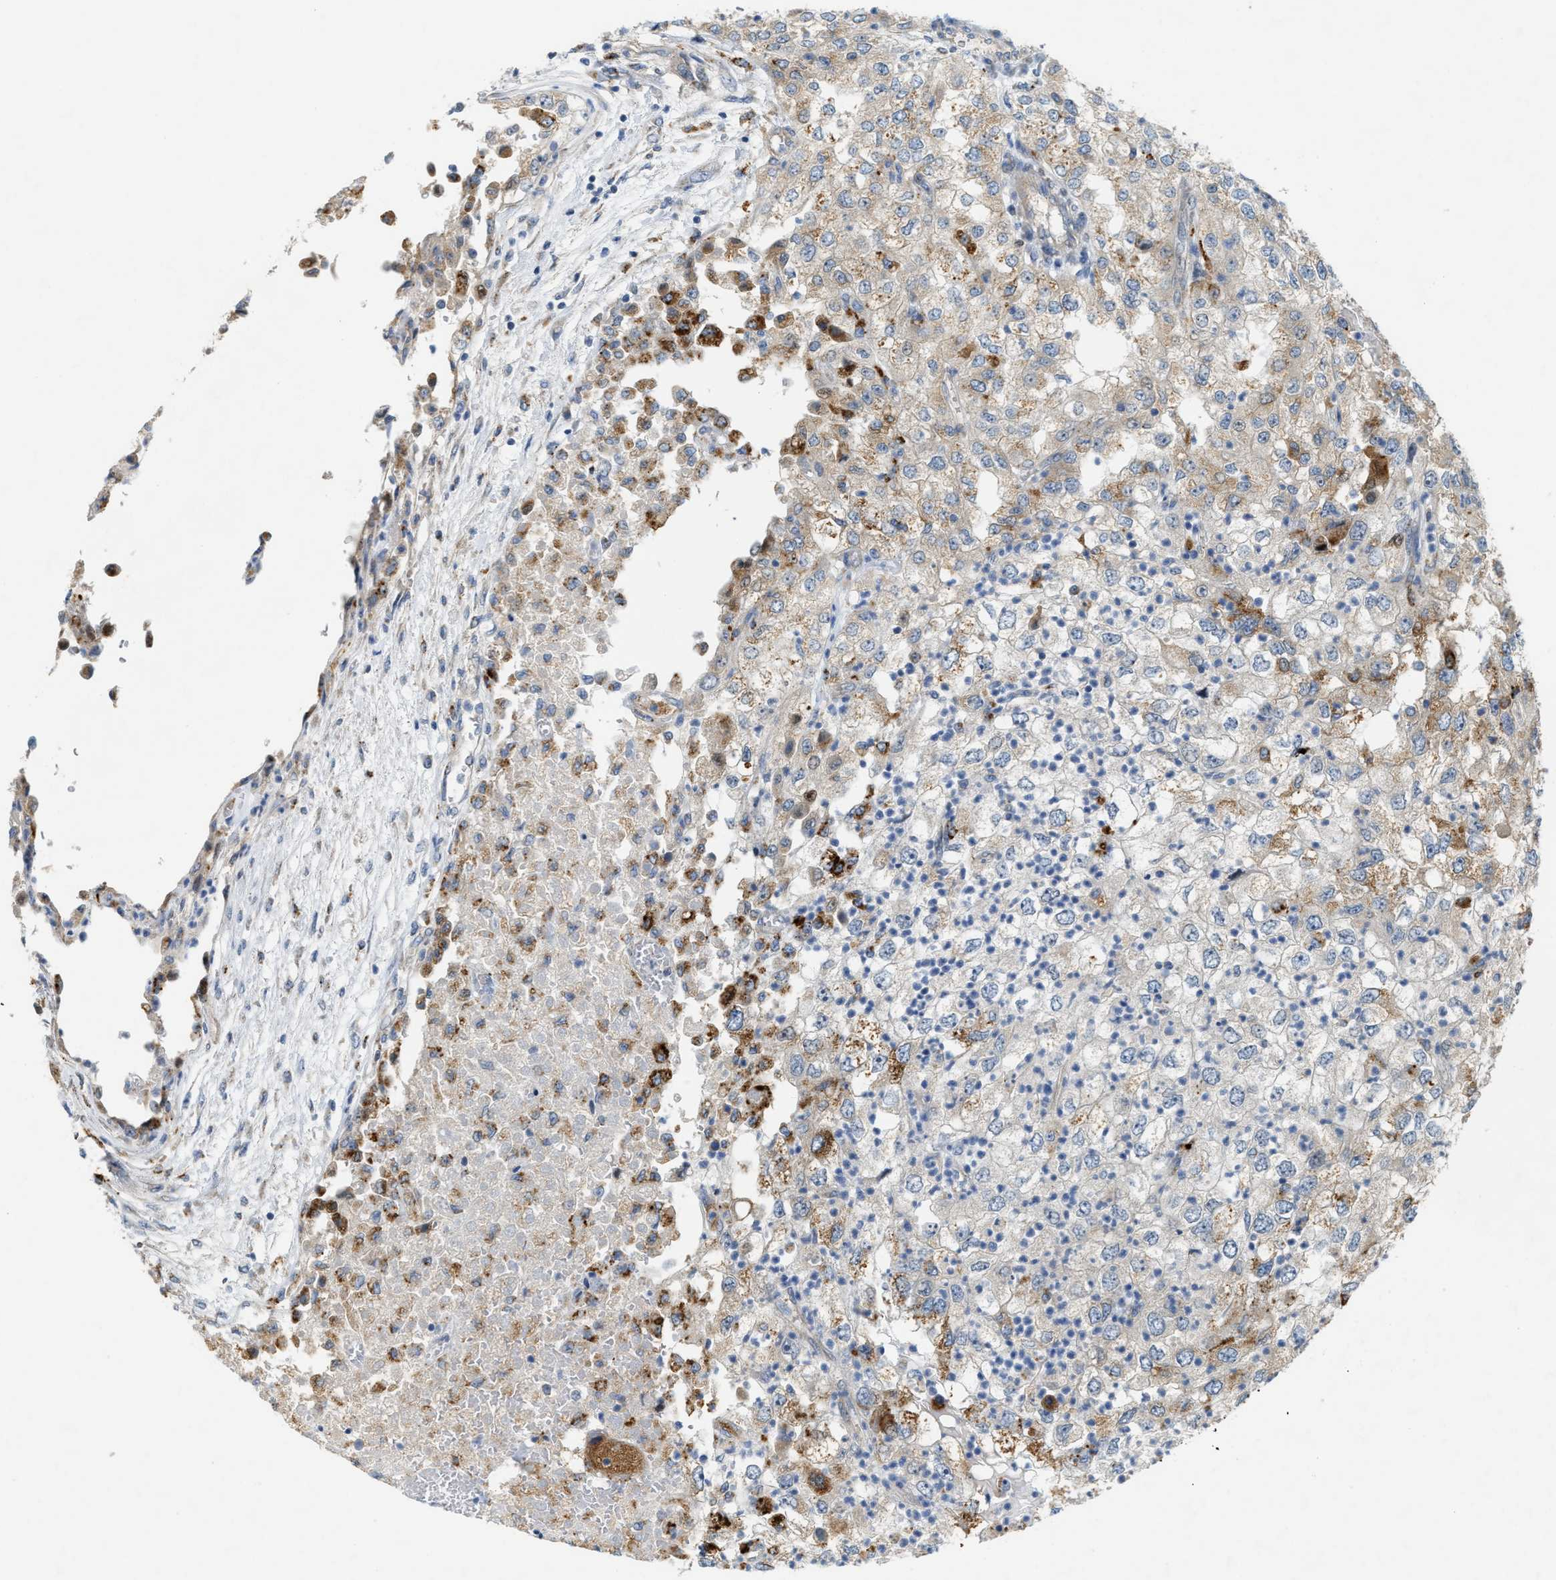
{"staining": {"intensity": "strong", "quantity": "<25%", "location": "cytoplasmic/membranous"}, "tissue": "renal cancer", "cell_type": "Tumor cells", "image_type": "cancer", "snomed": [{"axis": "morphology", "description": "Adenocarcinoma, NOS"}, {"axis": "topography", "description": "Kidney"}], "caption": "Human adenocarcinoma (renal) stained for a protein (brown) shows strong cytoplasmic/membranous positive staining in about <25% of tumor cells.", "gene": "KLHDC10", "patient": {"sex": "female", "age": 54}}